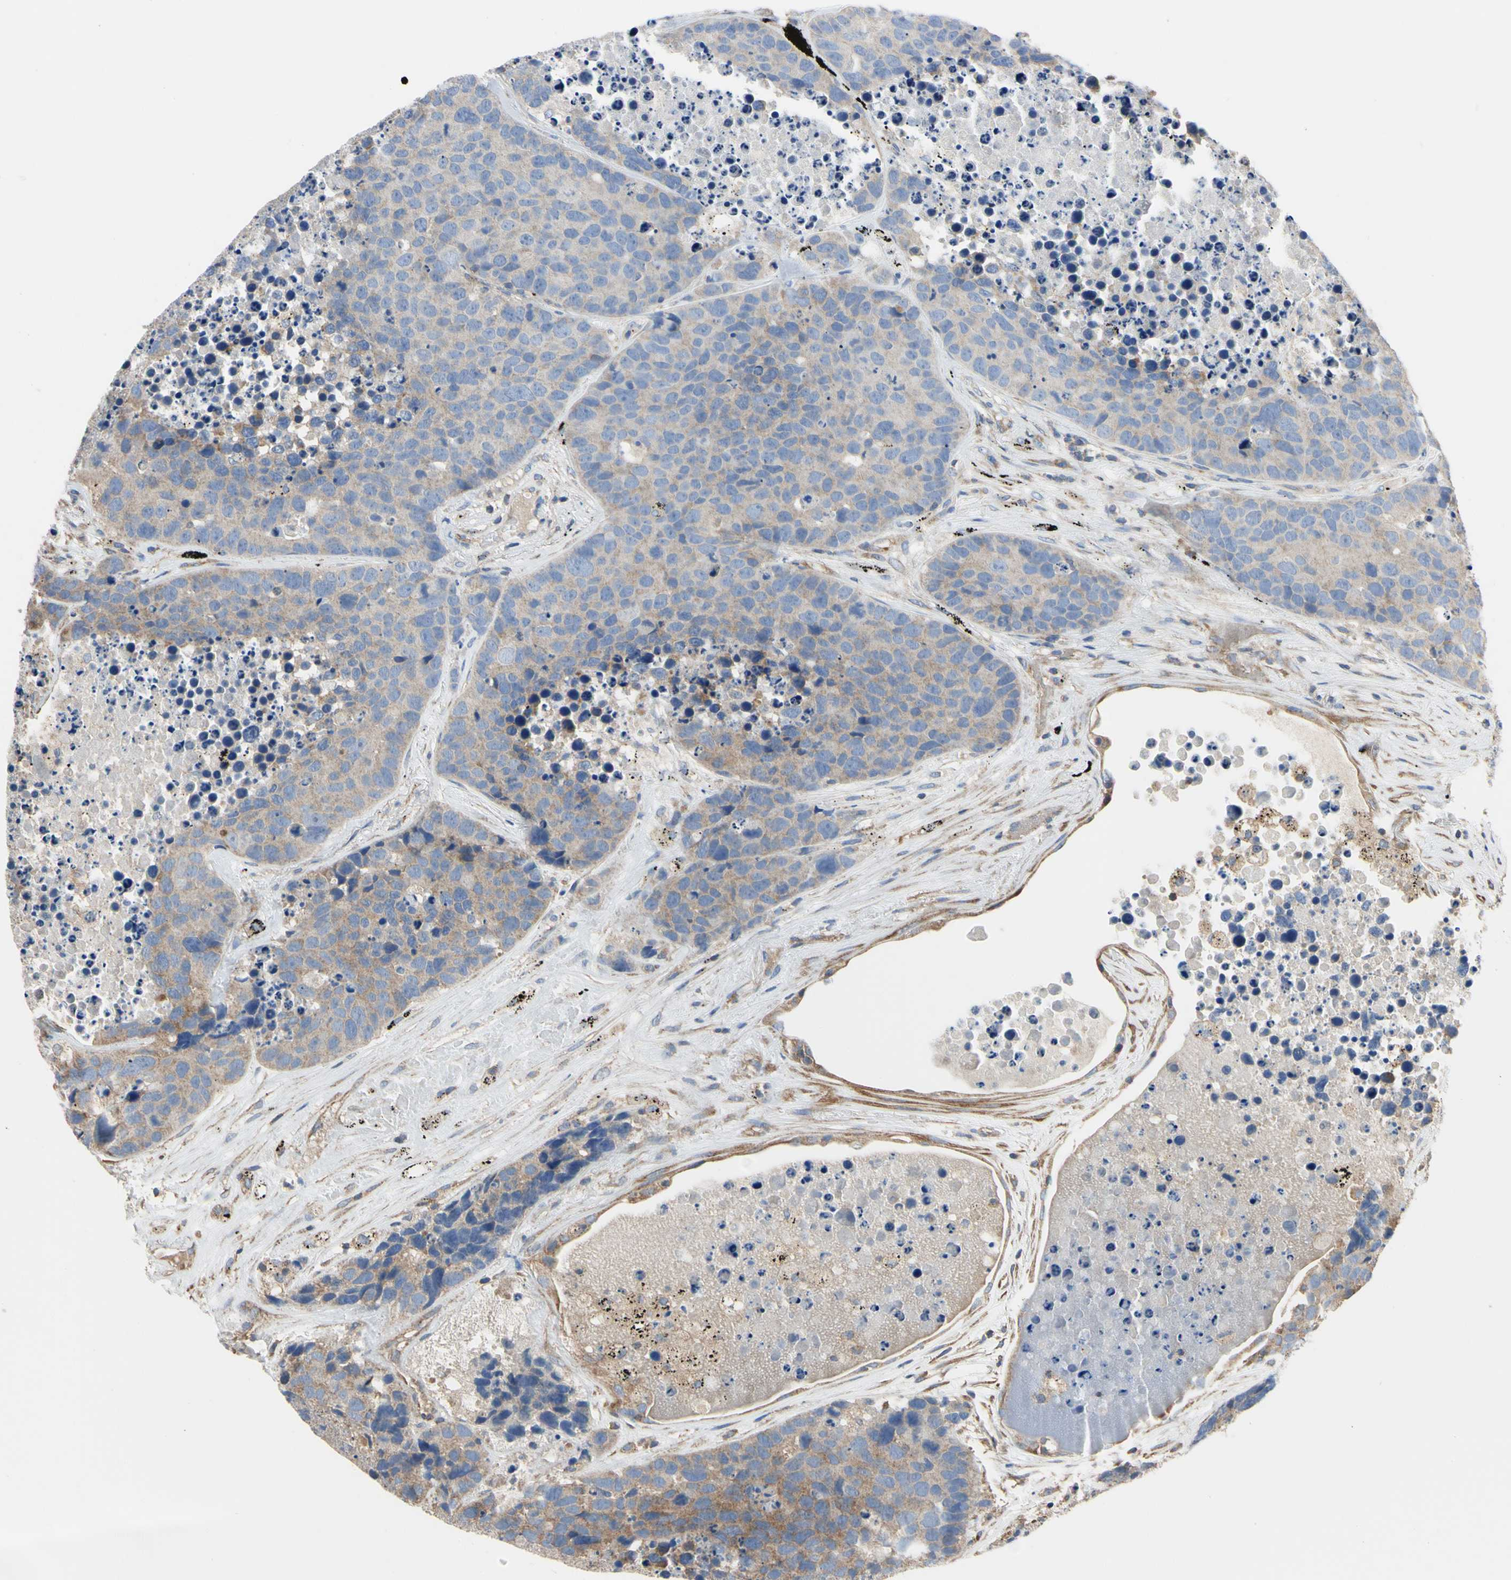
{"staining": {"intensity": "moderate", "quantity": "25%-75%", "location": "cytoplasmic/membranous"}, "tissue": "carcinoid", "cell_type": "Tumor cells", "image_type": "cancer", "snomed": [{"axis": "morphology", "description": "Carcinoid, malignant, NOS"}, {"axis": "topography", "description": "Lung"}], "caption": "This is a photomicrograph of IHC staining of carcinoid (malignant), which shows moderate expression in the cytoplasmic/membranous of tumor cells.", "gene": "BECN1", "patient": {"sex": "male", "age": 60}}